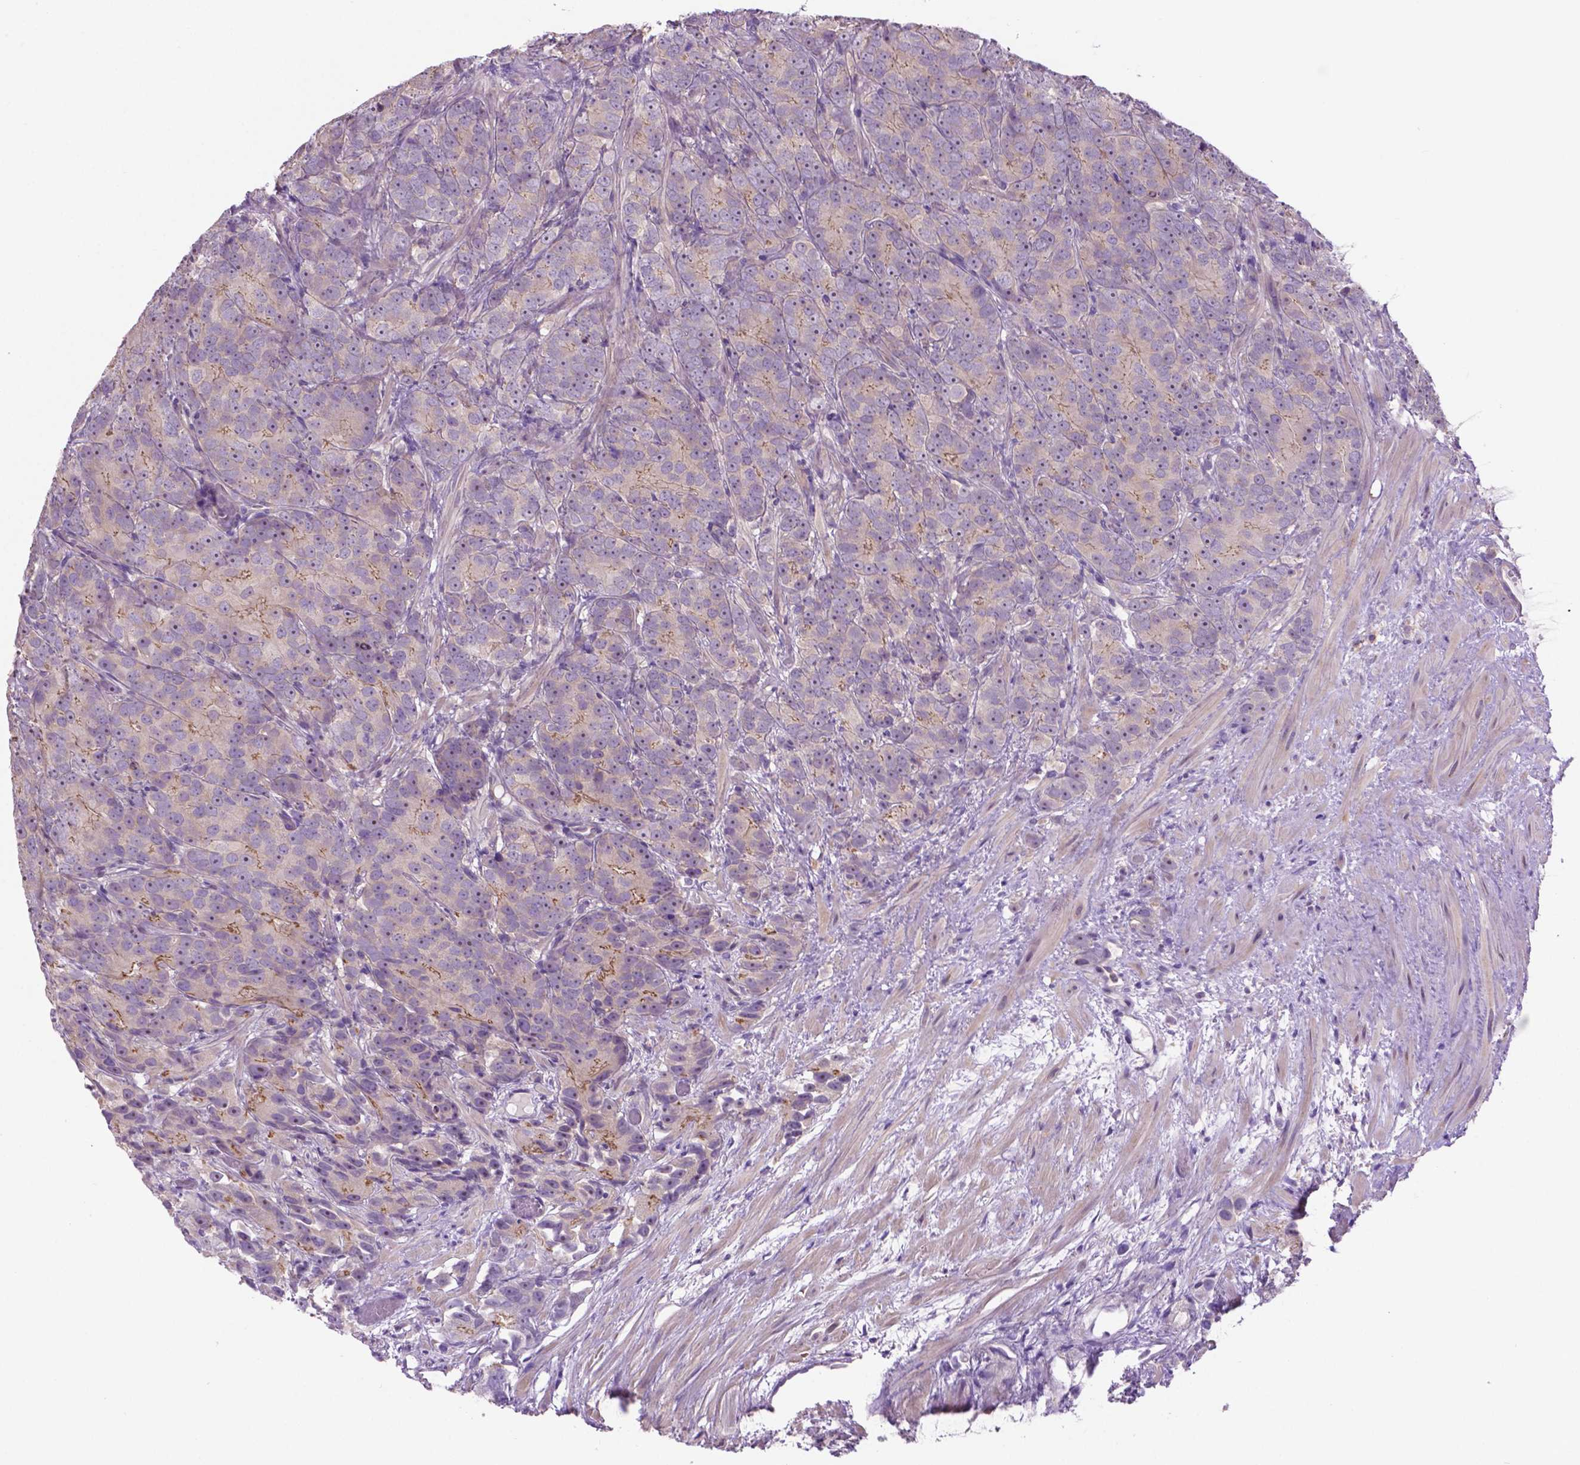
{"staining": {"intensity": "moderate", "quantity": "<25%", "location": "cytoplasmic/membranous"}, "tissue": "prostate cancer", "cell_type": "Tumor cells", "image_type": "cancer", "snomed": [{"axis": "morphology", "description": "Adenocarcinoma, High grade"}, {"axis": "topography", "description": "Prostate"}], "caption": "Prostate cancer stained with a brown dye exhibits moderate cytoplasmic/membranous positive positivity in approximately <25% of tumor cells.", "gene": "CDH7", "patient": {"sex": "male", "age": 90}}